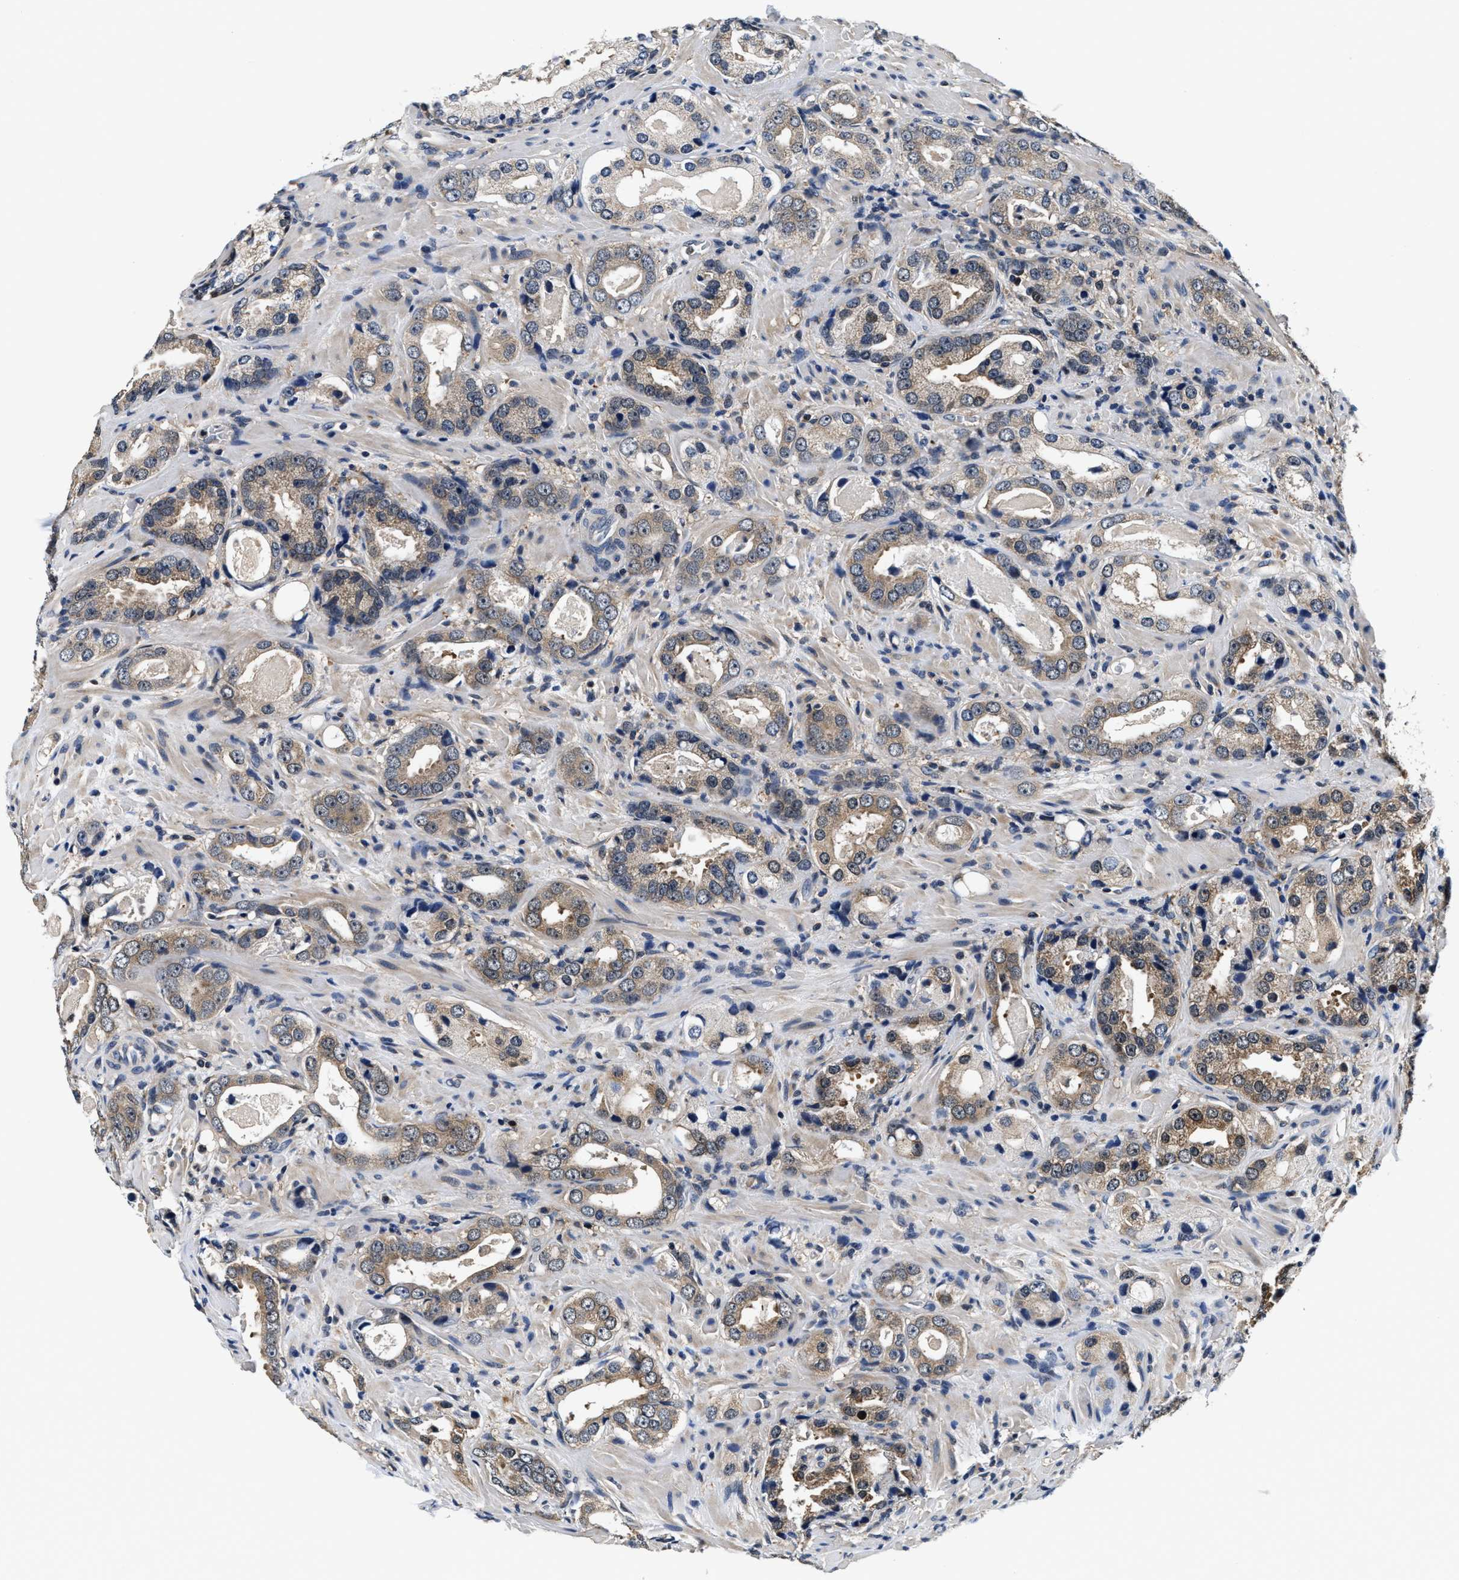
{"staining": {"intensity": "moderate", "quantity": ">75%", "location": "cytoplasmic/membranous"}, "tissue": "prostate cancer", "cell_type": "Tumor cells", "image_type": "cancer", "snomed": [{"axis": "morphology", "description": "Adenocarcinoma, High grade"}, {"axis": "topography", "description": "Prostate"}], "caption": "IHC histopathology image of neoplastic tissue: prostate cancer stained using immunohistochemistry reveals medium levels of moderate protein expression localized specifically in the cytoplasmic/membranous of tumor cells, appearing as a cytoplasmic/membranous brown color.", "gene": "PHPT1", "patient": {"sex": "male", "age": 63}}